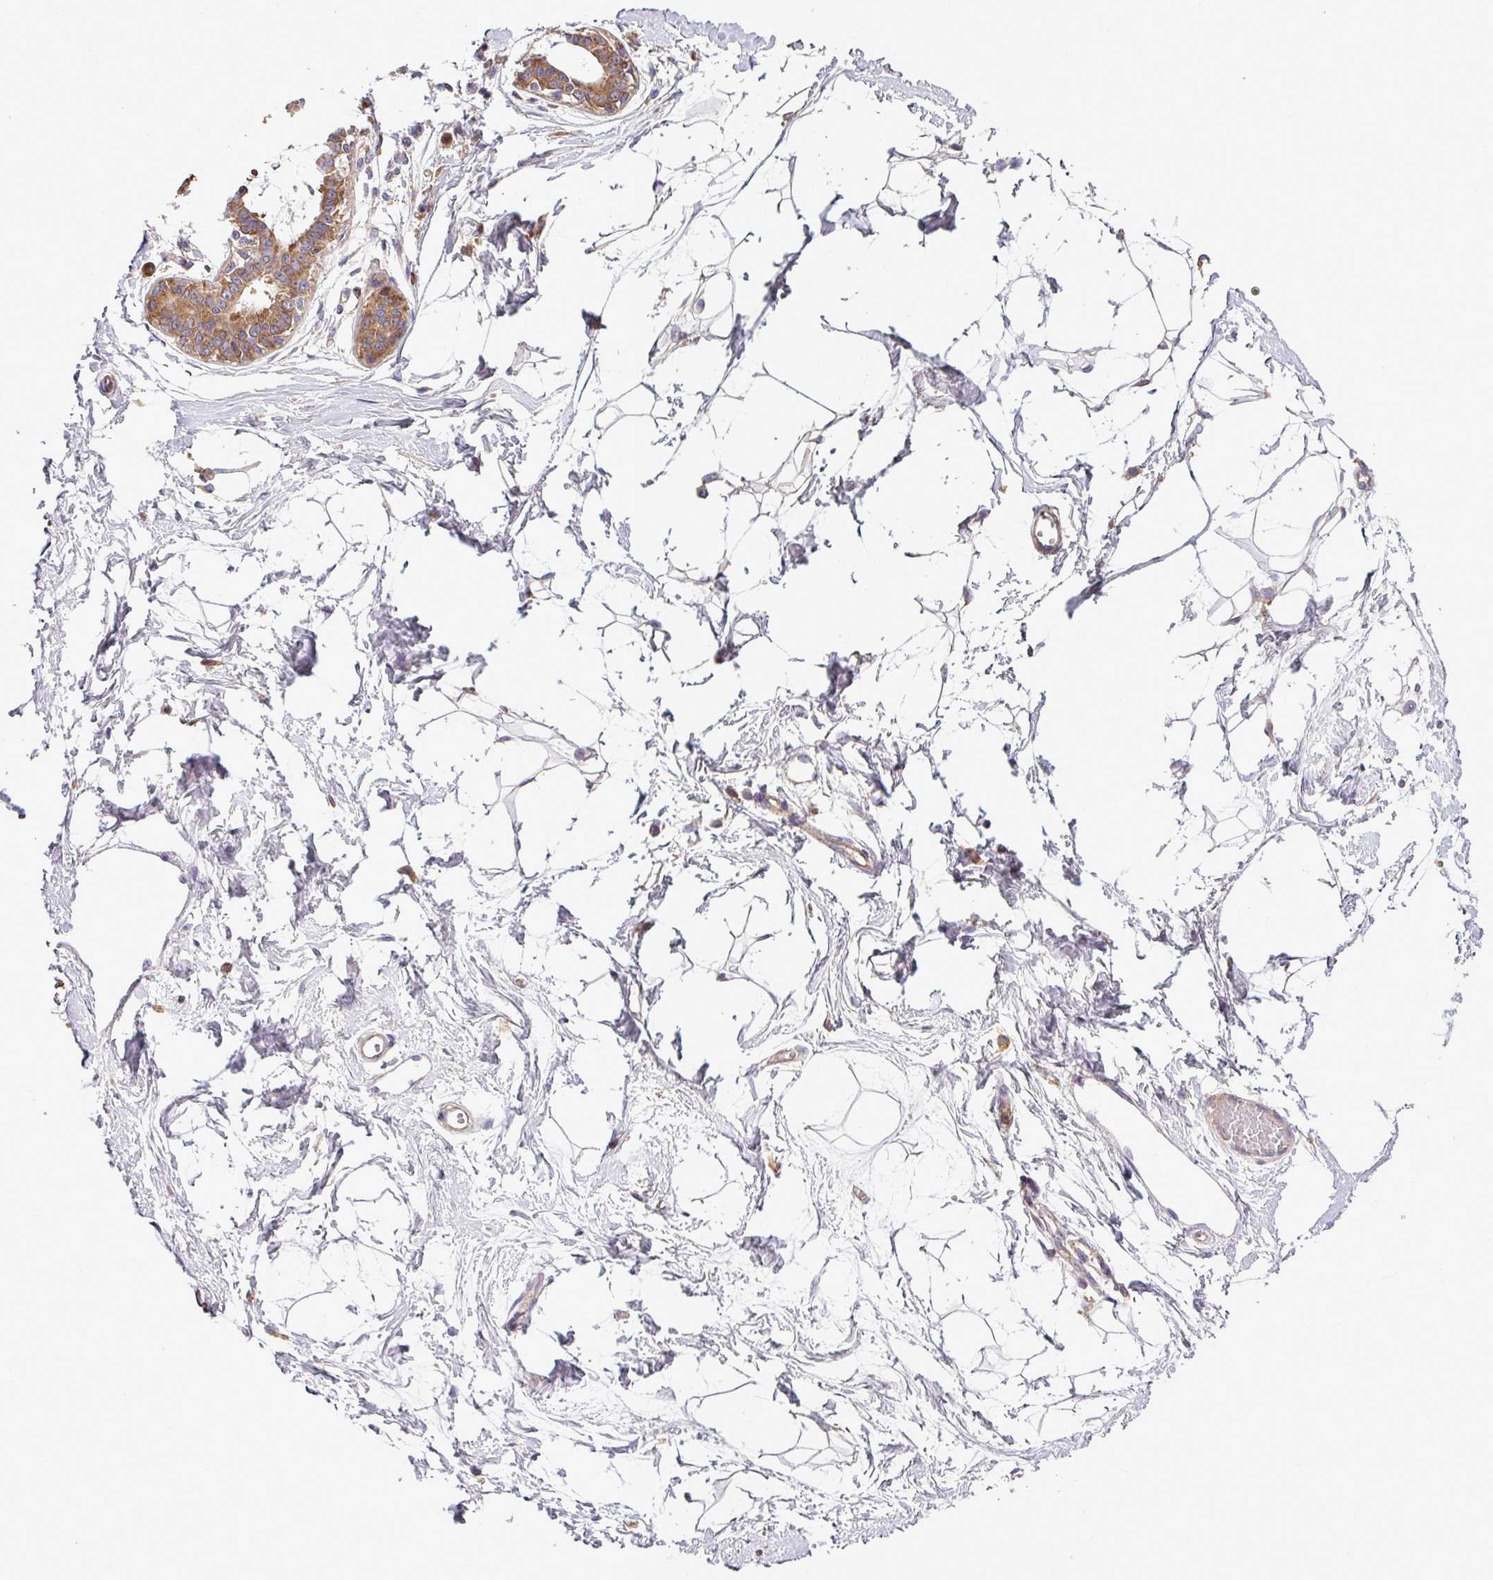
{"staining": {"intensity": "negative", "quantity": "none", "location": "none"}, "tissue": "breast", "cell_type": "Adipocytes", "image_type": "normal", "snomed": [{"axis": "morphology", "description": "Normal tissue, NOS"}, {"axis": "topography", "description": "Breast"}], "caption": "Immunohistochemistry micrograph of unremarkable breast stained for a protein (brown), which demonstrates no staining in adipocytes.", "gene": "LRRC74B", "patient": {"sex": "female", "age": 45}}